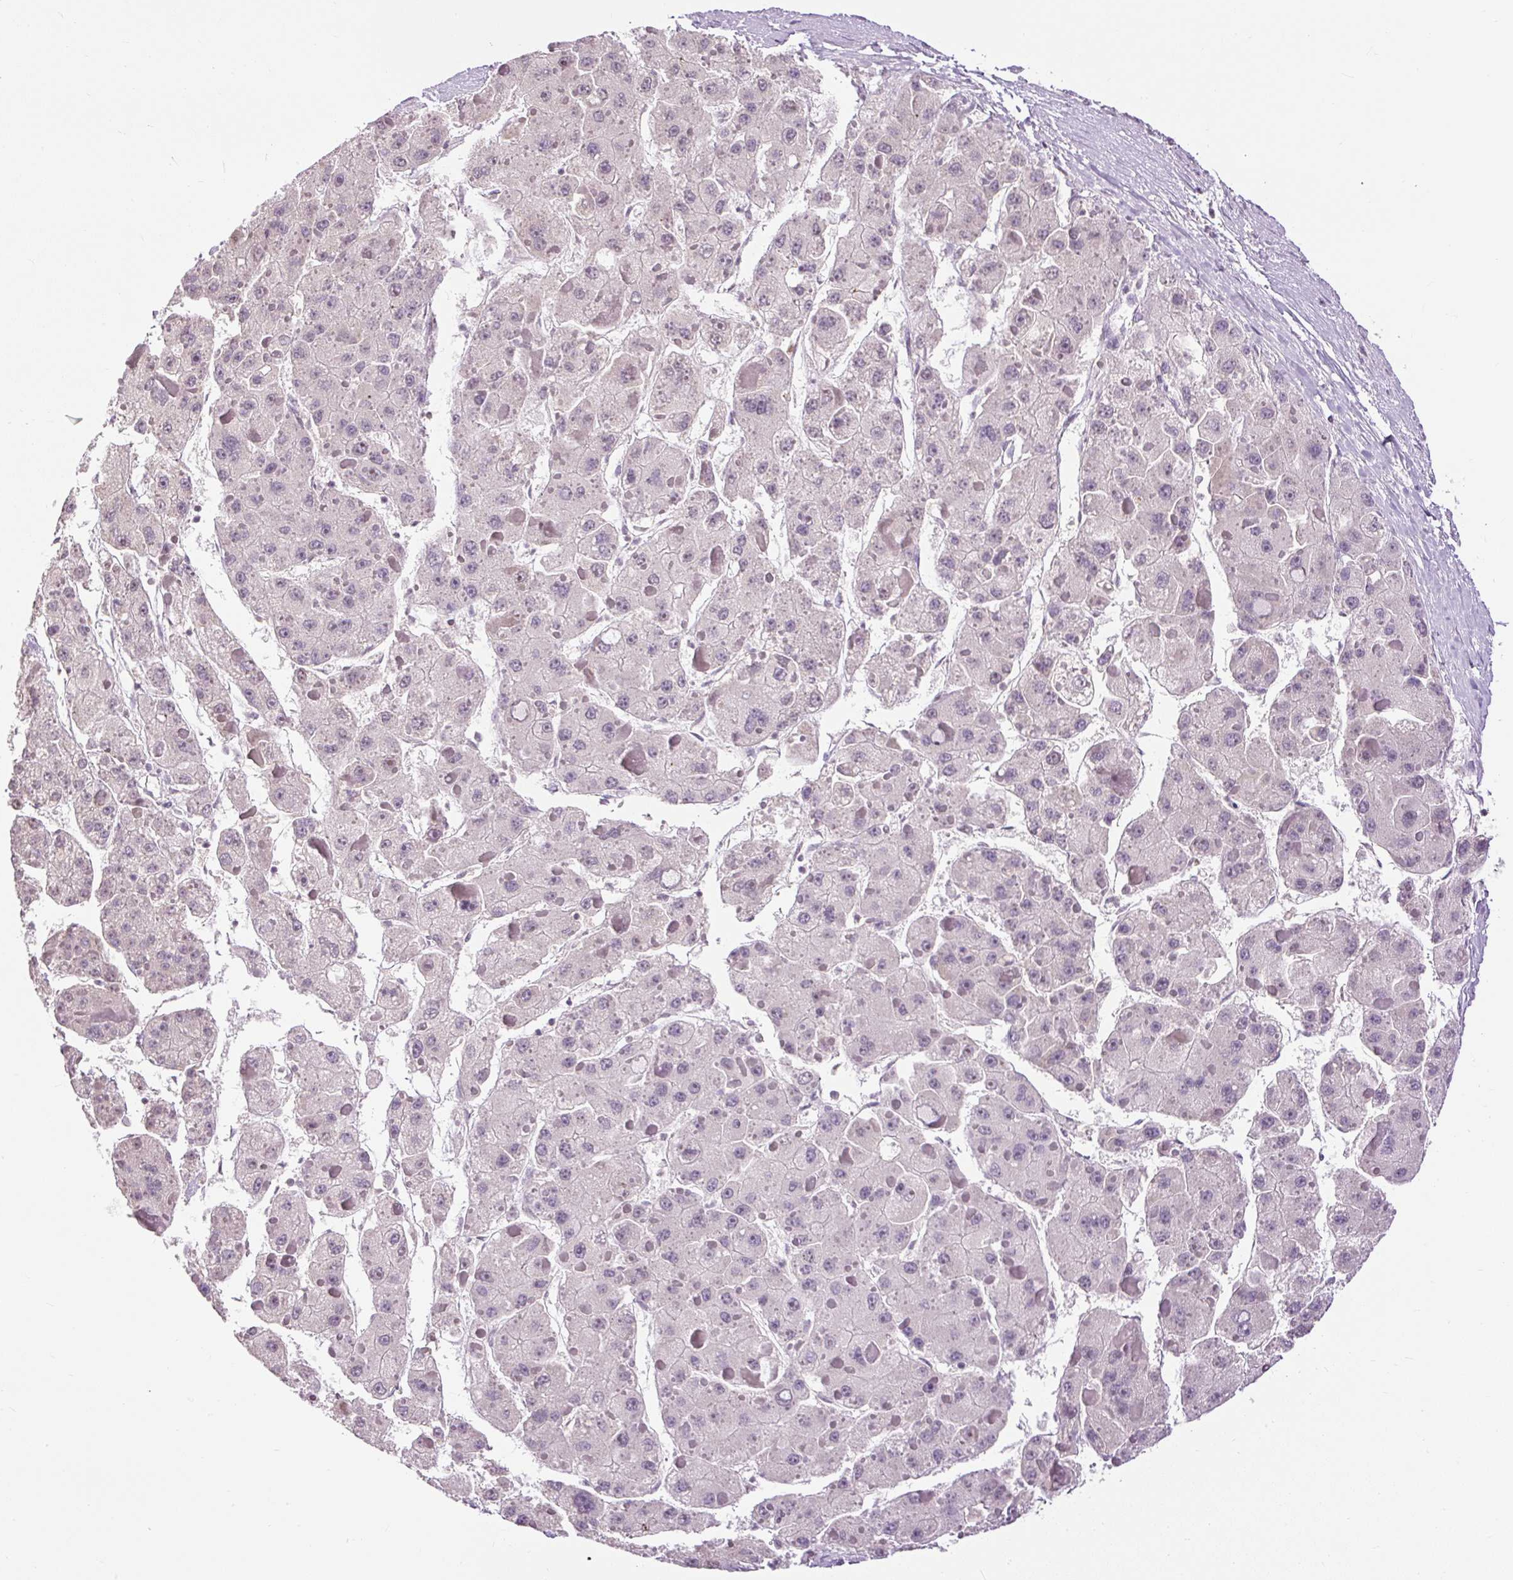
{"staining": {"intensity": "negative", "quantity": "none", "location": "none"}, "tissue": "liver cancer", "cell_type": "Tumor cells", "image_type": "cancer", "snomed": [{"axis": "morphology", "description": "Carcinoma, Hepatocellular, NOS"}, {"axis": "topography", "description": "Liver"}], "caption": "A micrograph of human hepatocellular carcinoma (liver) is negative for staining in tumor cells.", "gene": "RACGAP1", "patient": {"sex": "female", "age": 73}}